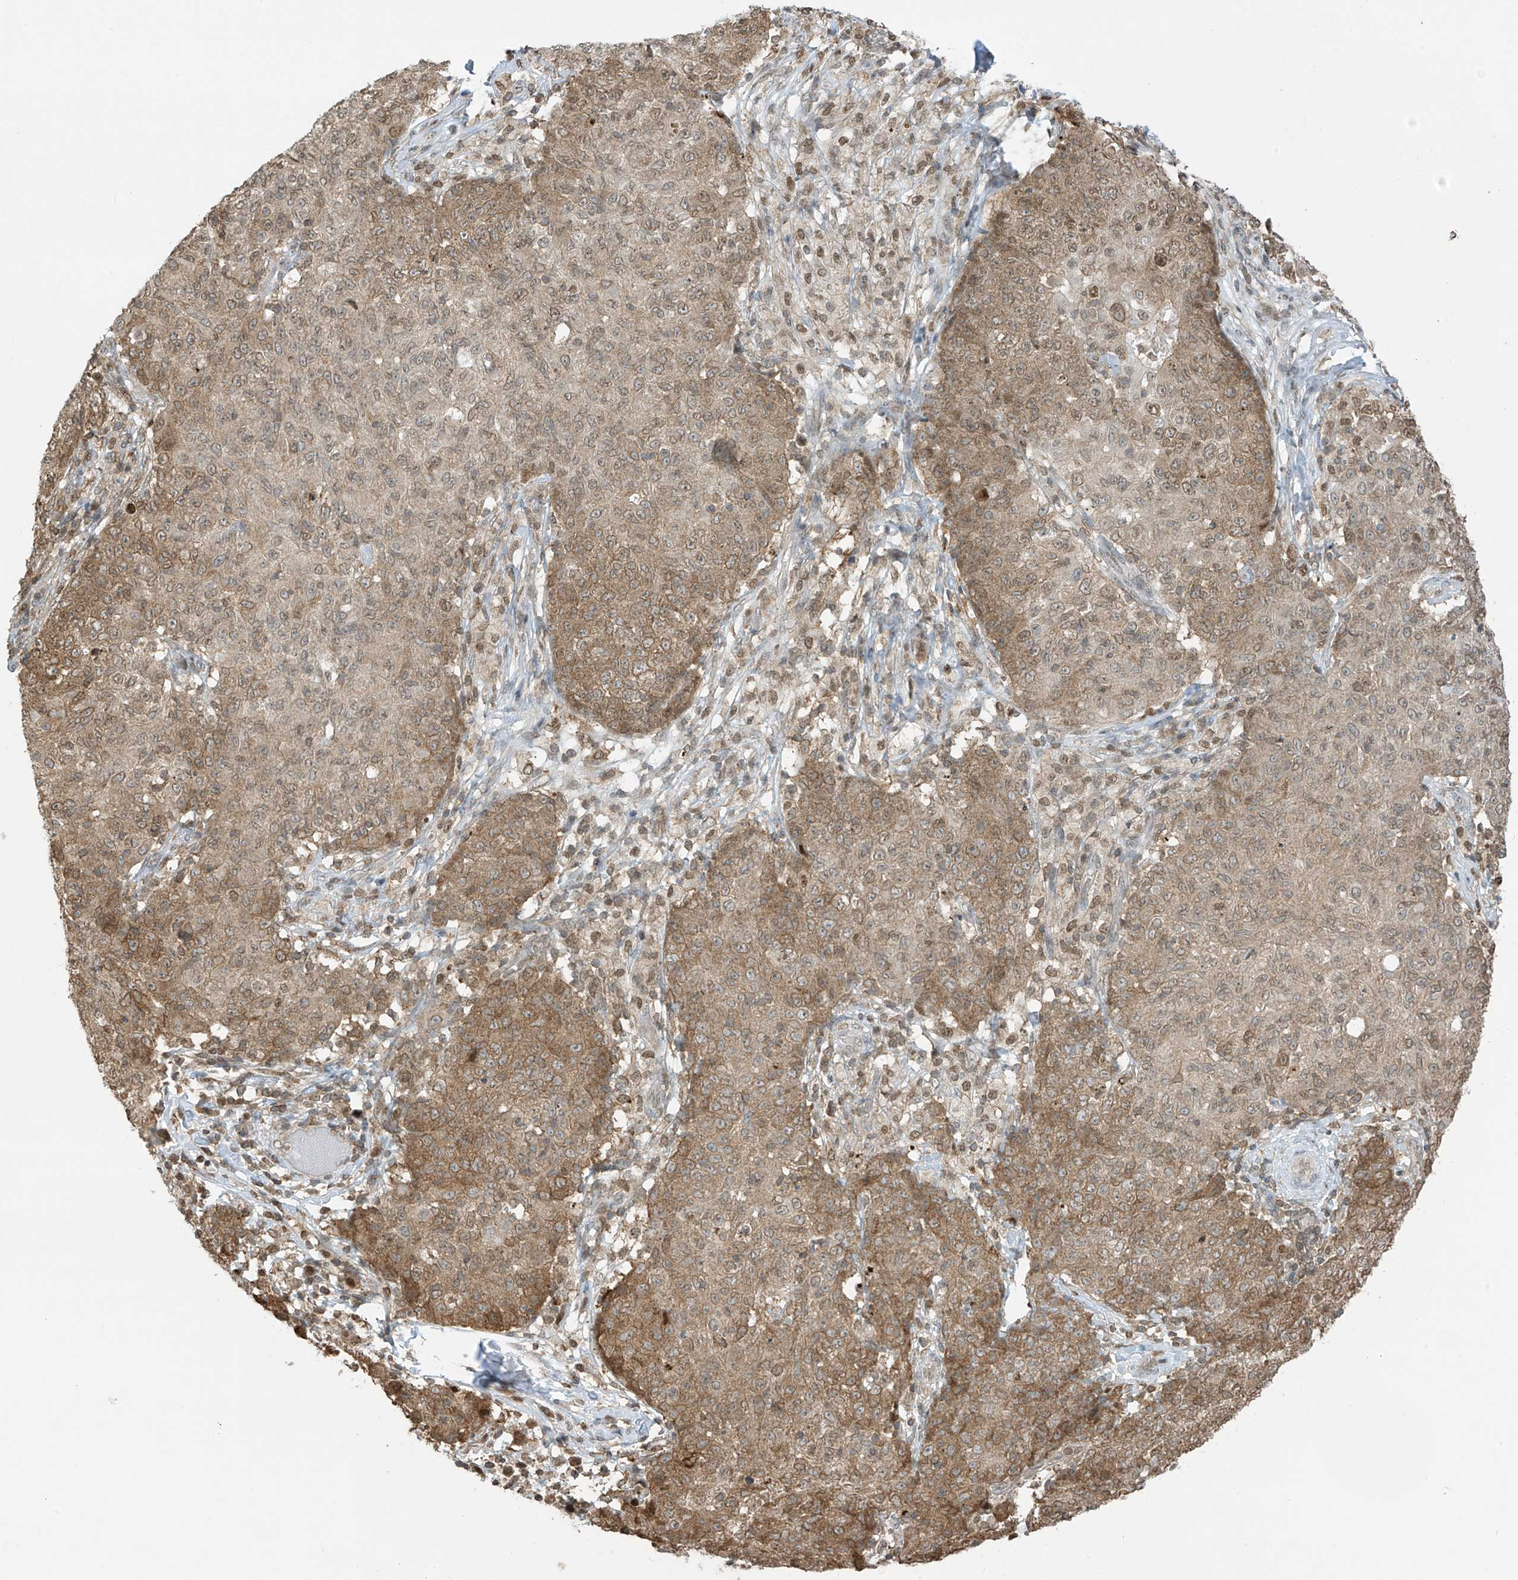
{"staining": {"intensity": "moderate", "quantity": "25%-75%", "location": "cytoplasmic/membranous,nuclear"}, "tissue": "ovarian cancer", "cell_type": "Tumor cells", "image_type": "cancer", "snomed": [{"axis": "morphology", "description": "Carcinoma, endometroid"}, {"axis": "topography", "description": "Ovary"}], "caption": "Immunohistochemical staining of ovarian cancer demonstrates medium levels of moderate cytoplasmic/membranous and nuclear positivity in approximately 25%-75% of tumor cells. The staining was performed using DAB (3,3'-diaminobenzidine) to visualize the protein expression in brown, while the nuclei were stained in blue with hematoxylin (Magnification: 20x).", "gene": "KPNB1", "patient": {"sex": "female", "age": 42}}